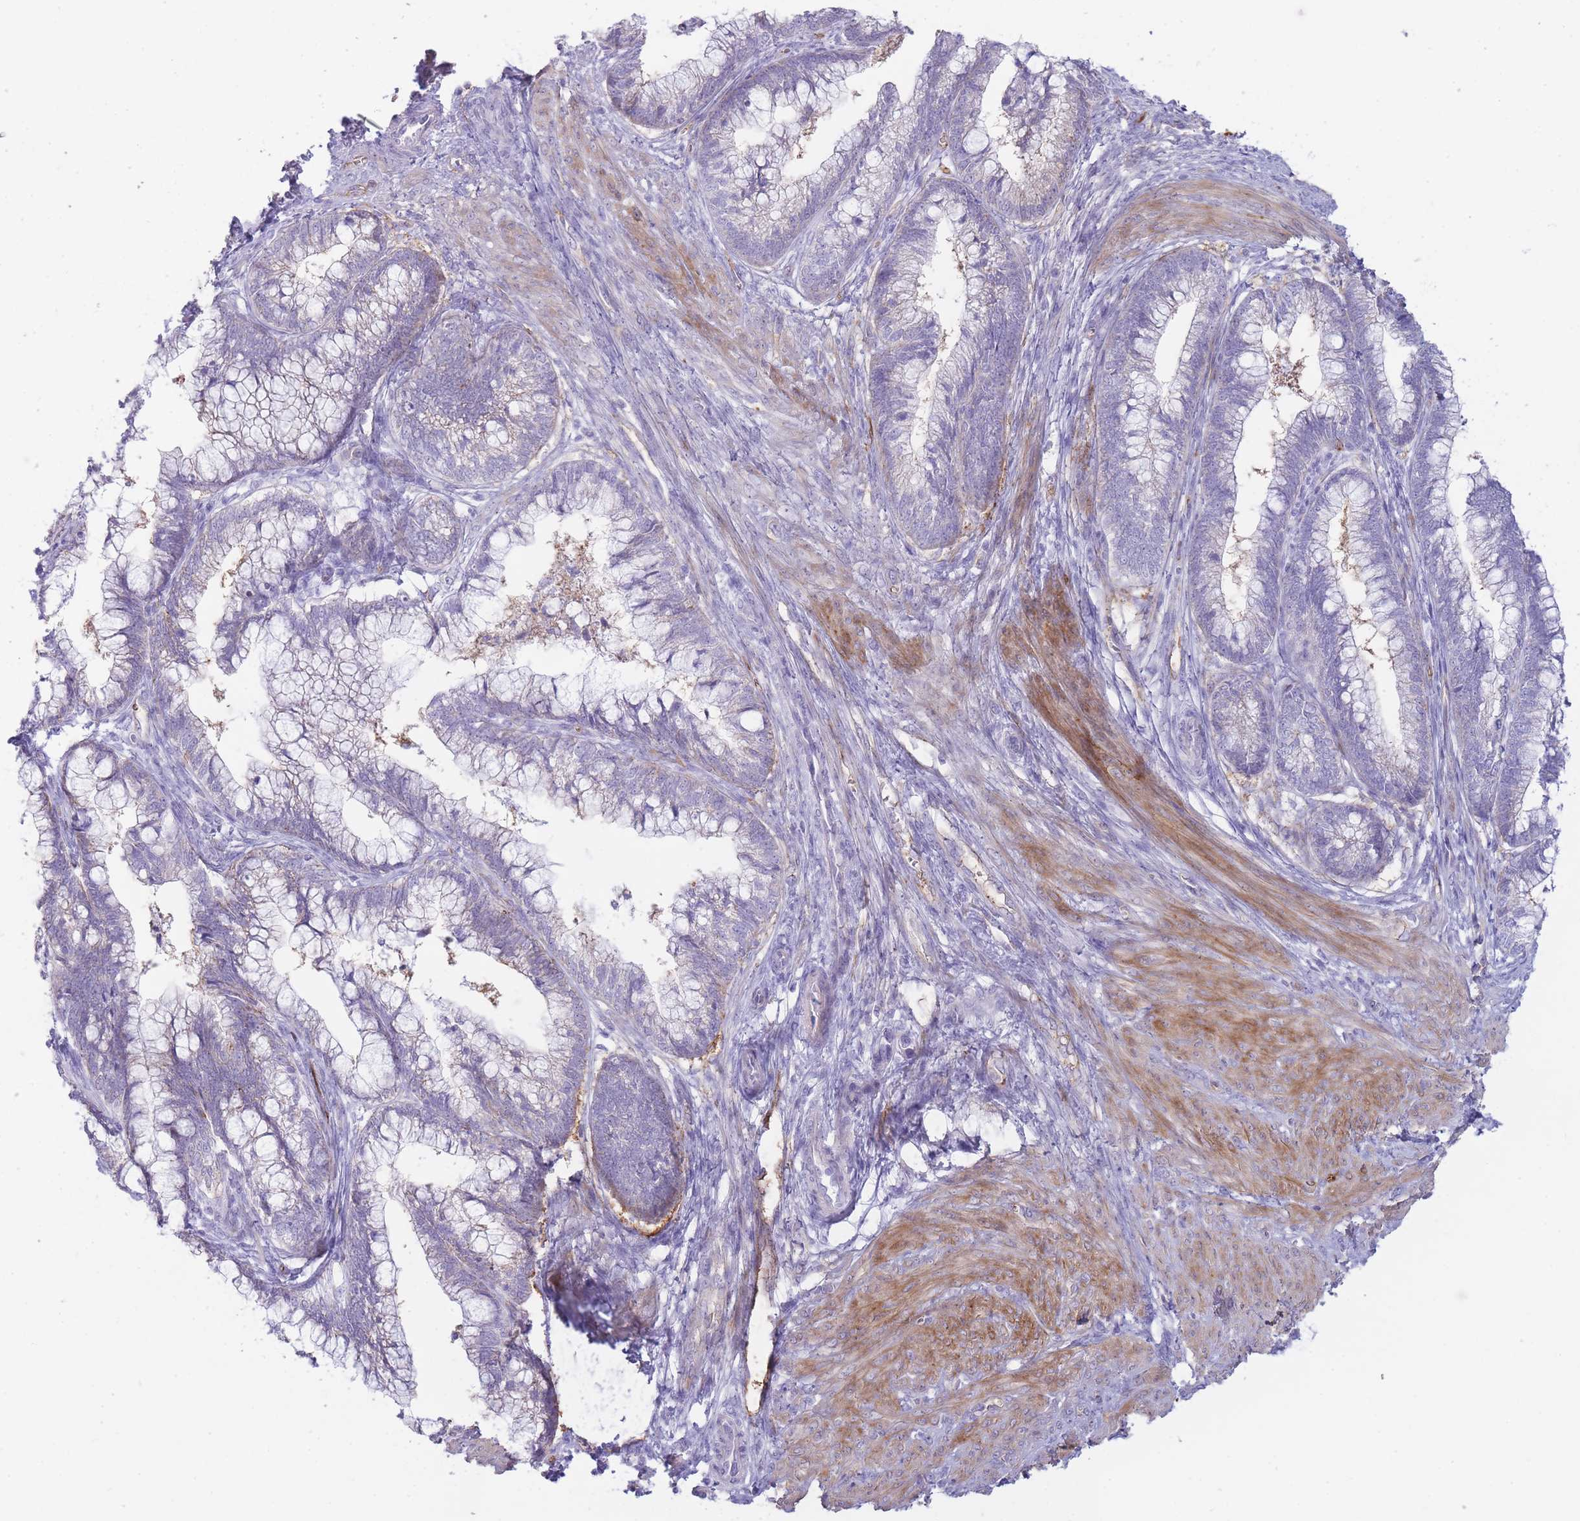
{"staining": {"intensity": "weak", "quantity": "<25%", "location": "cytoplasmic/membranous"}, "tissue": "cervical cancer", "cell_type": "Tumor cells", "image_type": "cancer", "snomed": [{"axis": "morphology", "description": "Adenocarcinoma, NOS"}, {"axis": "topography", "description": "Cervix"}], "caption": "Human adenocarcinoma (cervical) stained for a protein using IHC reveals no staining in tumor cells.", "gene": "UTP14A", "patient": {"sex": "female", "age": 44}}